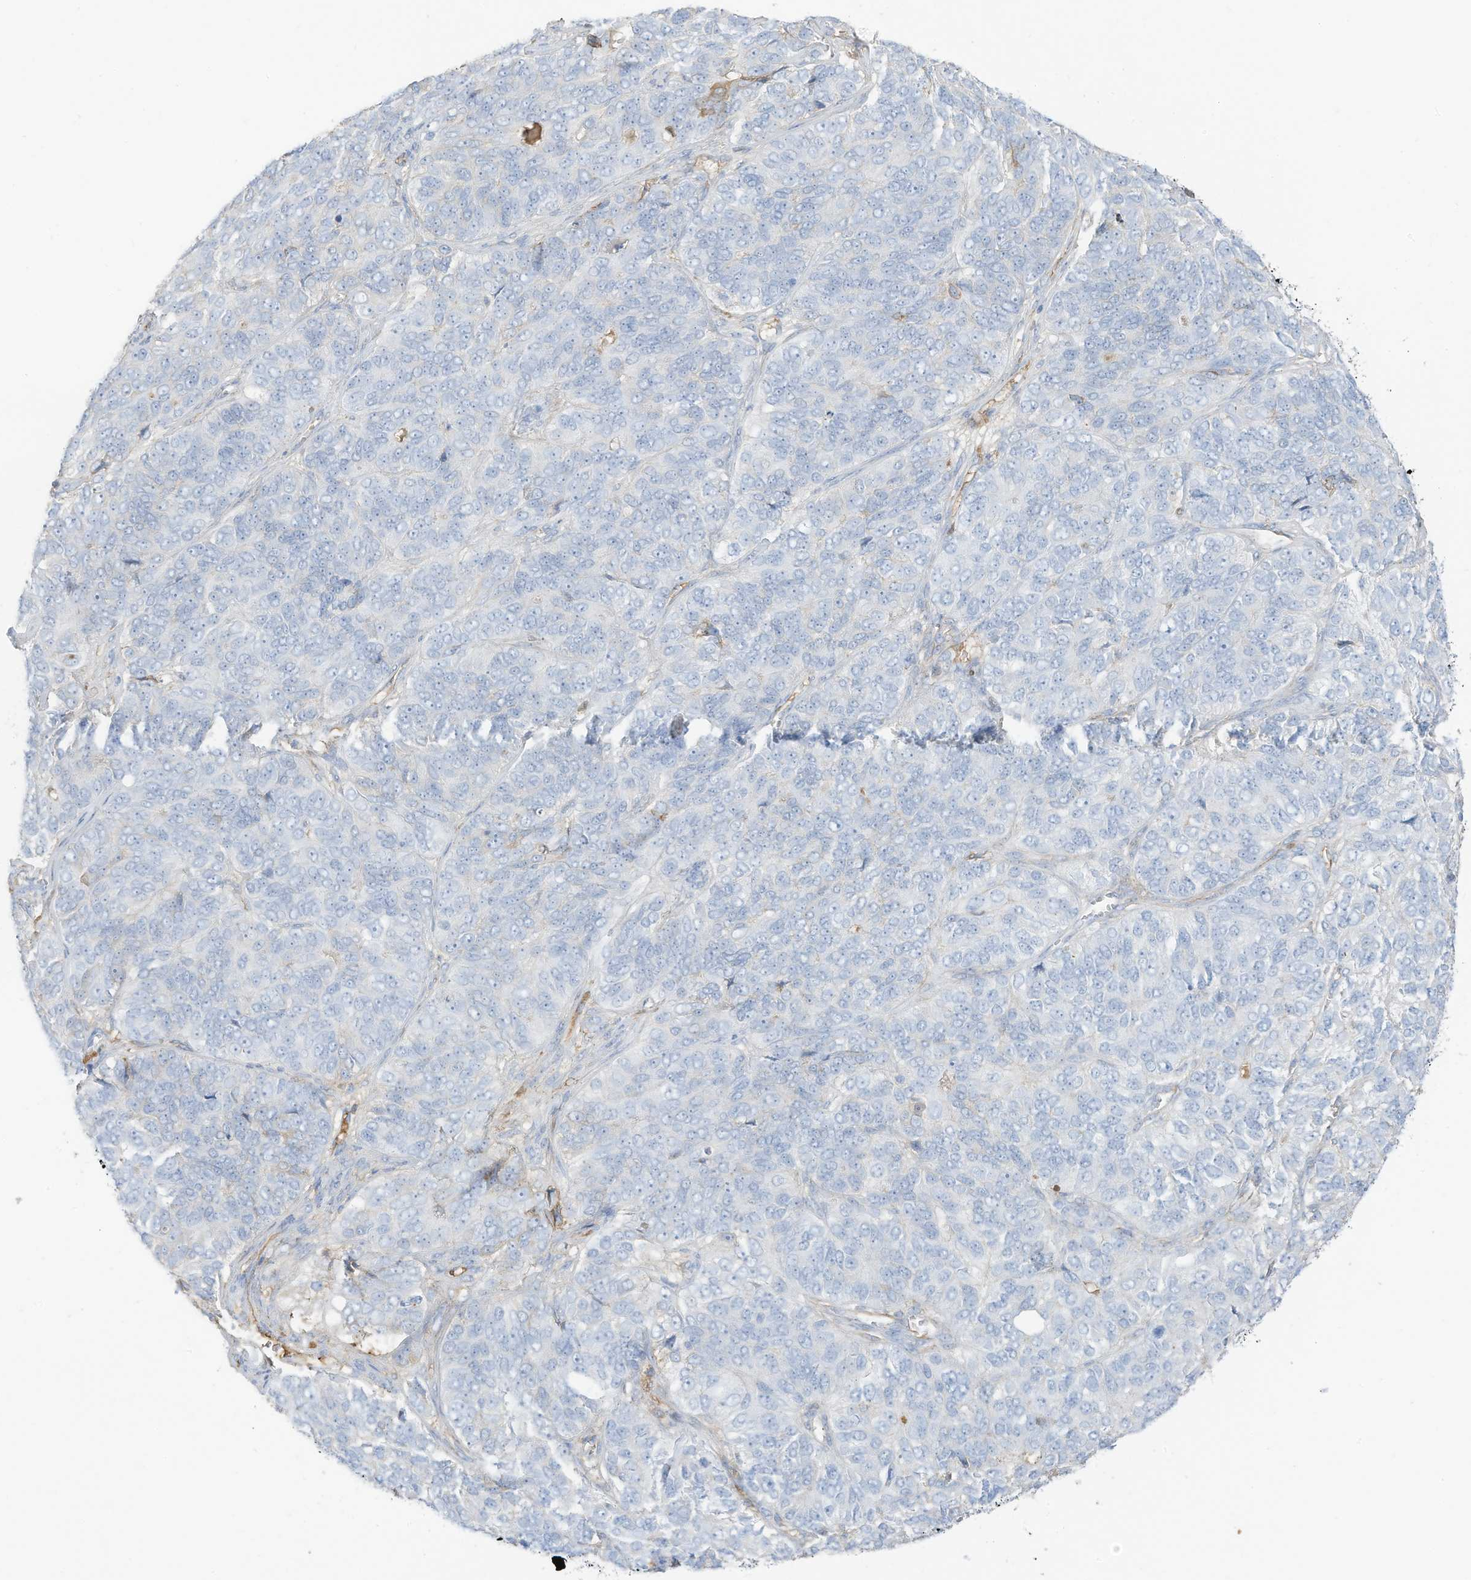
{"staining": {"intensity": "negative", "quantity": "none", "location": "none"}, "tissue": "ovarian cancer", "cell_type": "Tumor cells", "image_type": "cancer", "snomed": [{"axis": "morphology", "description": "Carcinoma, endometroid"}, {"axis": "topography", "description": "Ovary"}], "caption": "An IHC micrograph of endometroid carcinoma (ovarian) is shown. There is no staining in tumor cells of endometroid carcinoma (ovarian).", "gene": "HSD17B13", "patient": {"sex": "female", "age": 51}}